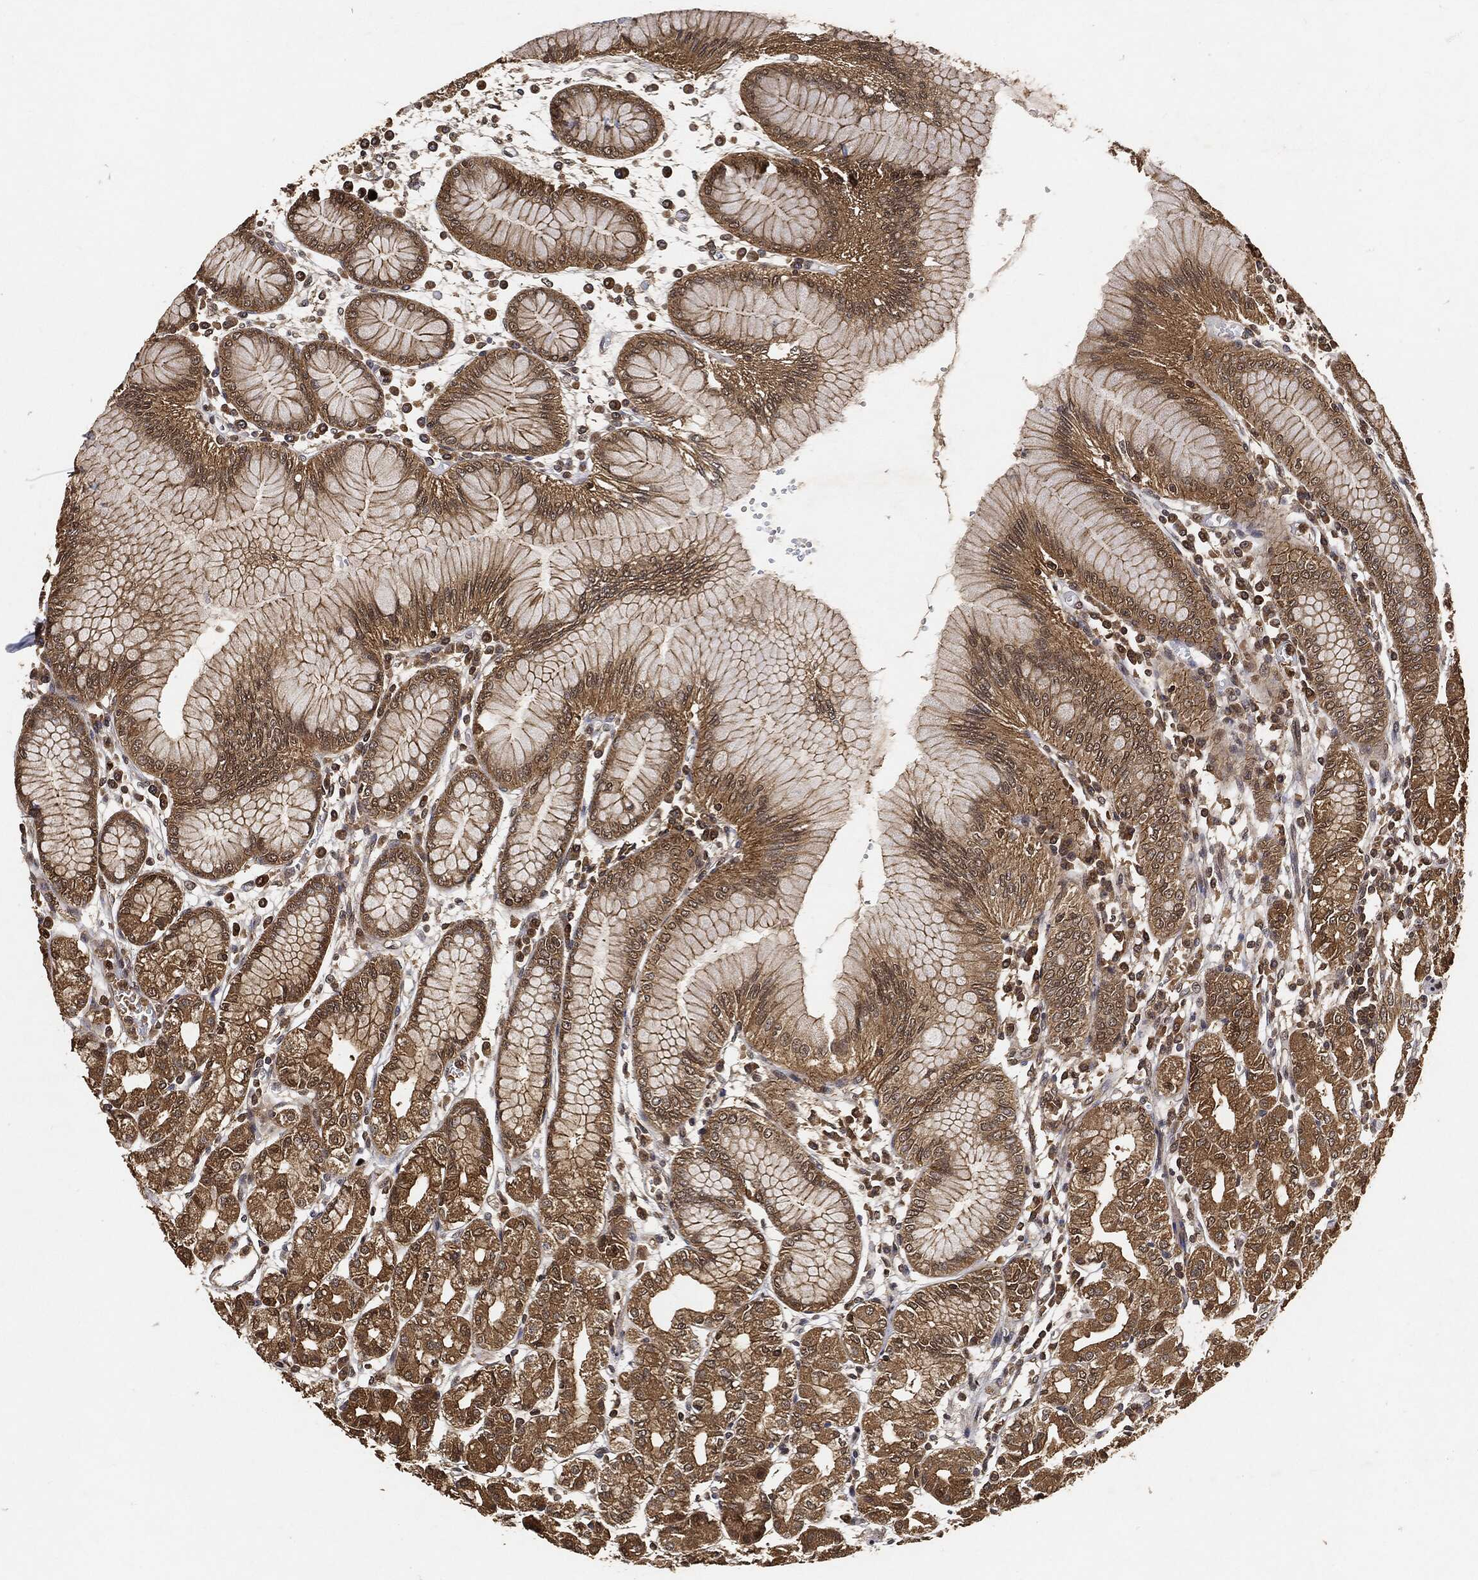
{"staining": {"intensity": "moderate", "quantity": ">75%", "location": "cytoplasmic/membranous"}, "tissue": "stomach", "cell_type": "Glandular cells", "image_type": "normal", "snomed": [{"axis": "morphology", "description": "Normal tissue, NOS"}, {"axis": "topography", "description": "Skeletal muscle"}, {"axis": "topography", "description": "Stomach"}], "caption": "High-power microscopy captured an immunohistochemistry (IHC) photomicrograph of unremarkable stomach, revealing moderate cytoplasmic/membranous staining in approximately >75% of glandular cells. (Stains: DAB in brown, nuclei in blue, Microscopy: brightfield microscopy at high magnification).", "gene": "ZNF226", "patient": {"sex": "female", "age": 57}}